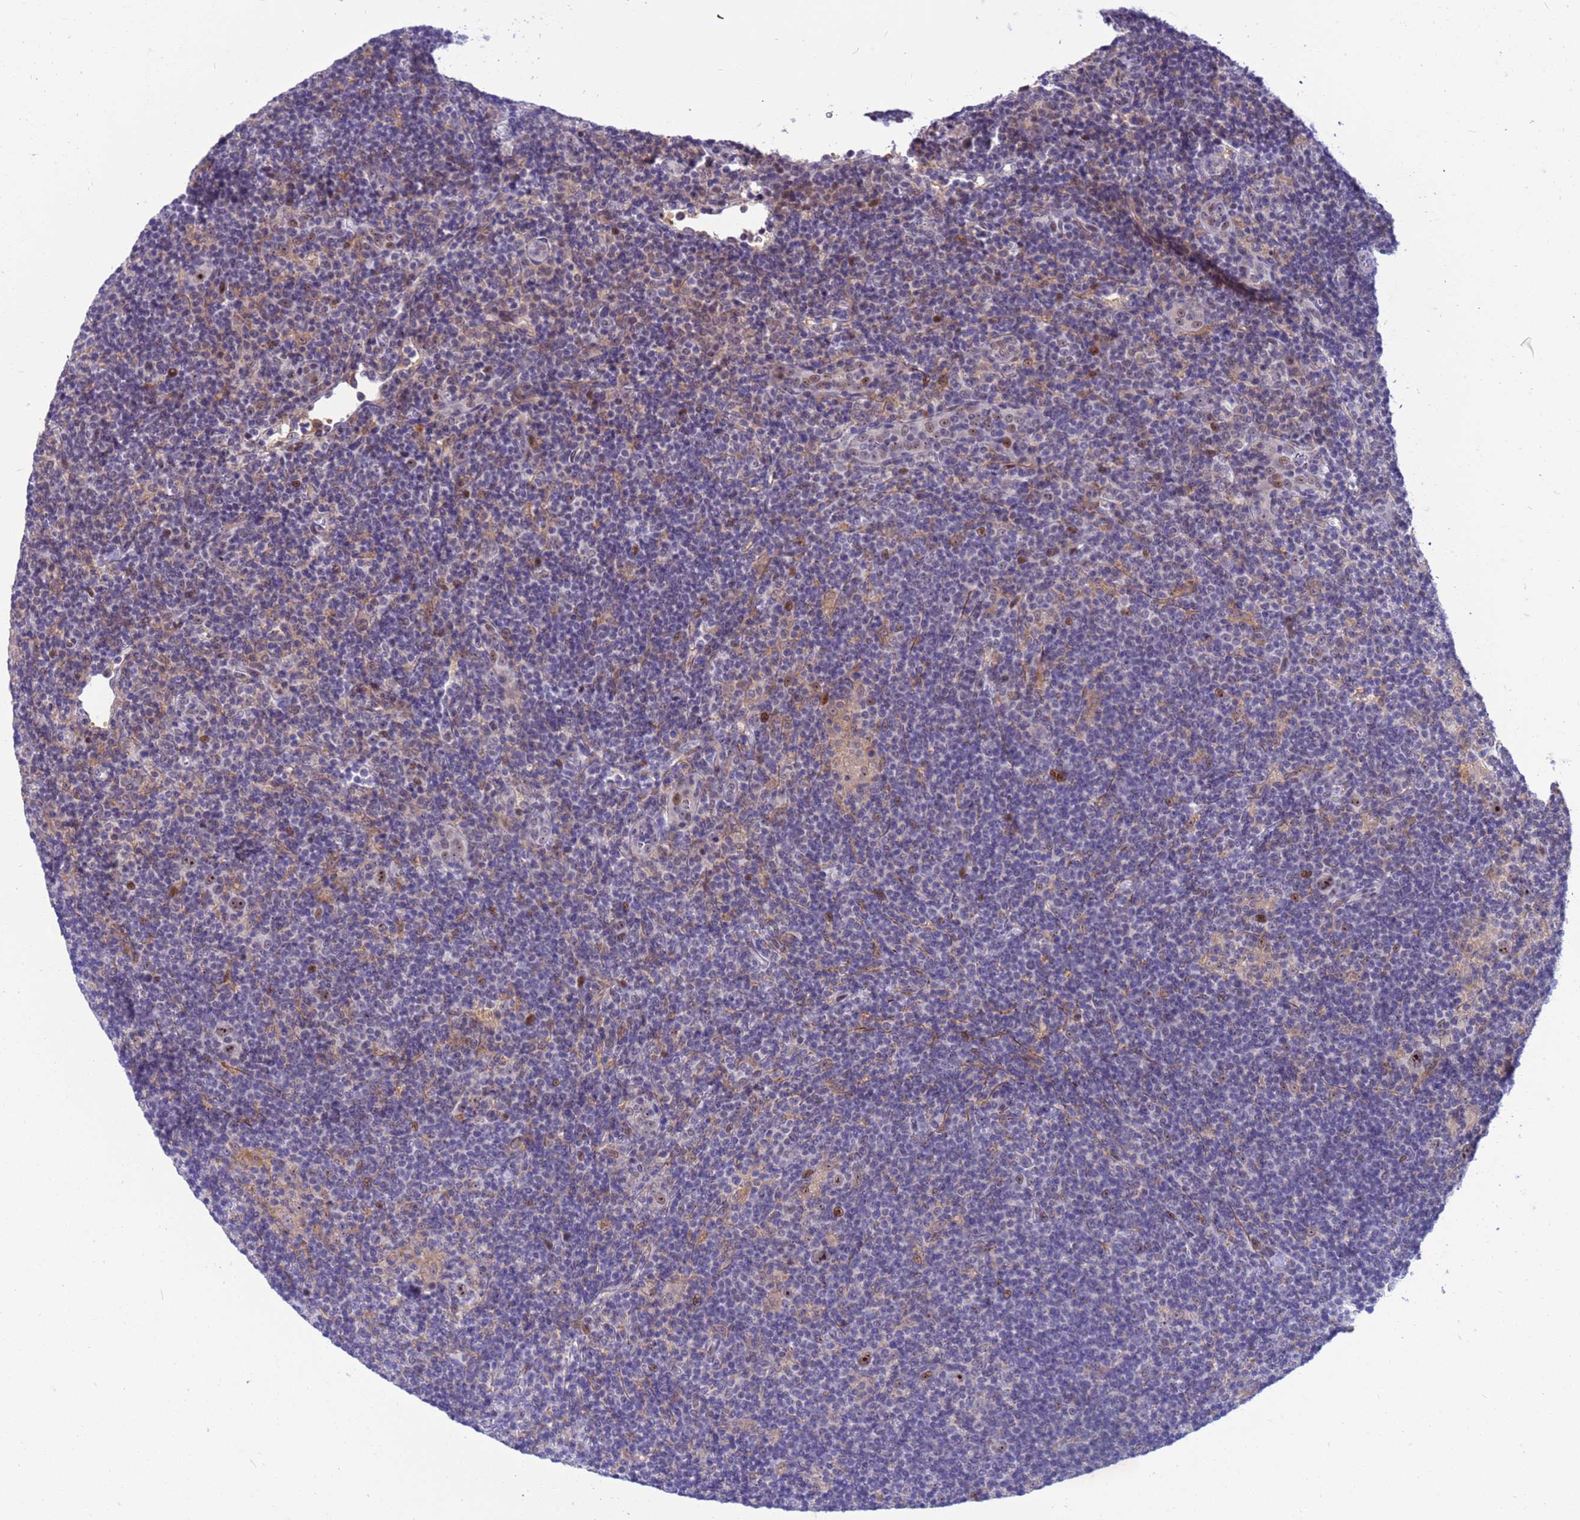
{"staining": {"intensity": "strong", "quantity": ">75%", "location": "nuclear"}, "tissue": "lymphoma", "cell_type": "Tumor cells", "image_type": "cancer", "snomed": [{"axis": "morphology", "description": "Hodgkin's disease, NOS"}, {"axis": "topography", "description": "Lymph node"}], "caption": "IHC staining of Hodgkin's disease, which reveals high levels of strong nuclear staining in approximately >75% of tumor cells indicating strong nuclear protein positivity. The staining was performed using DAB (3,3'-diaminobenzidine) (brown) for protein detection and nuclei were counterstained in hematoxylin (blue).", "gene": "LRATD1", "patient": {"sex": "female", "age": 57}}